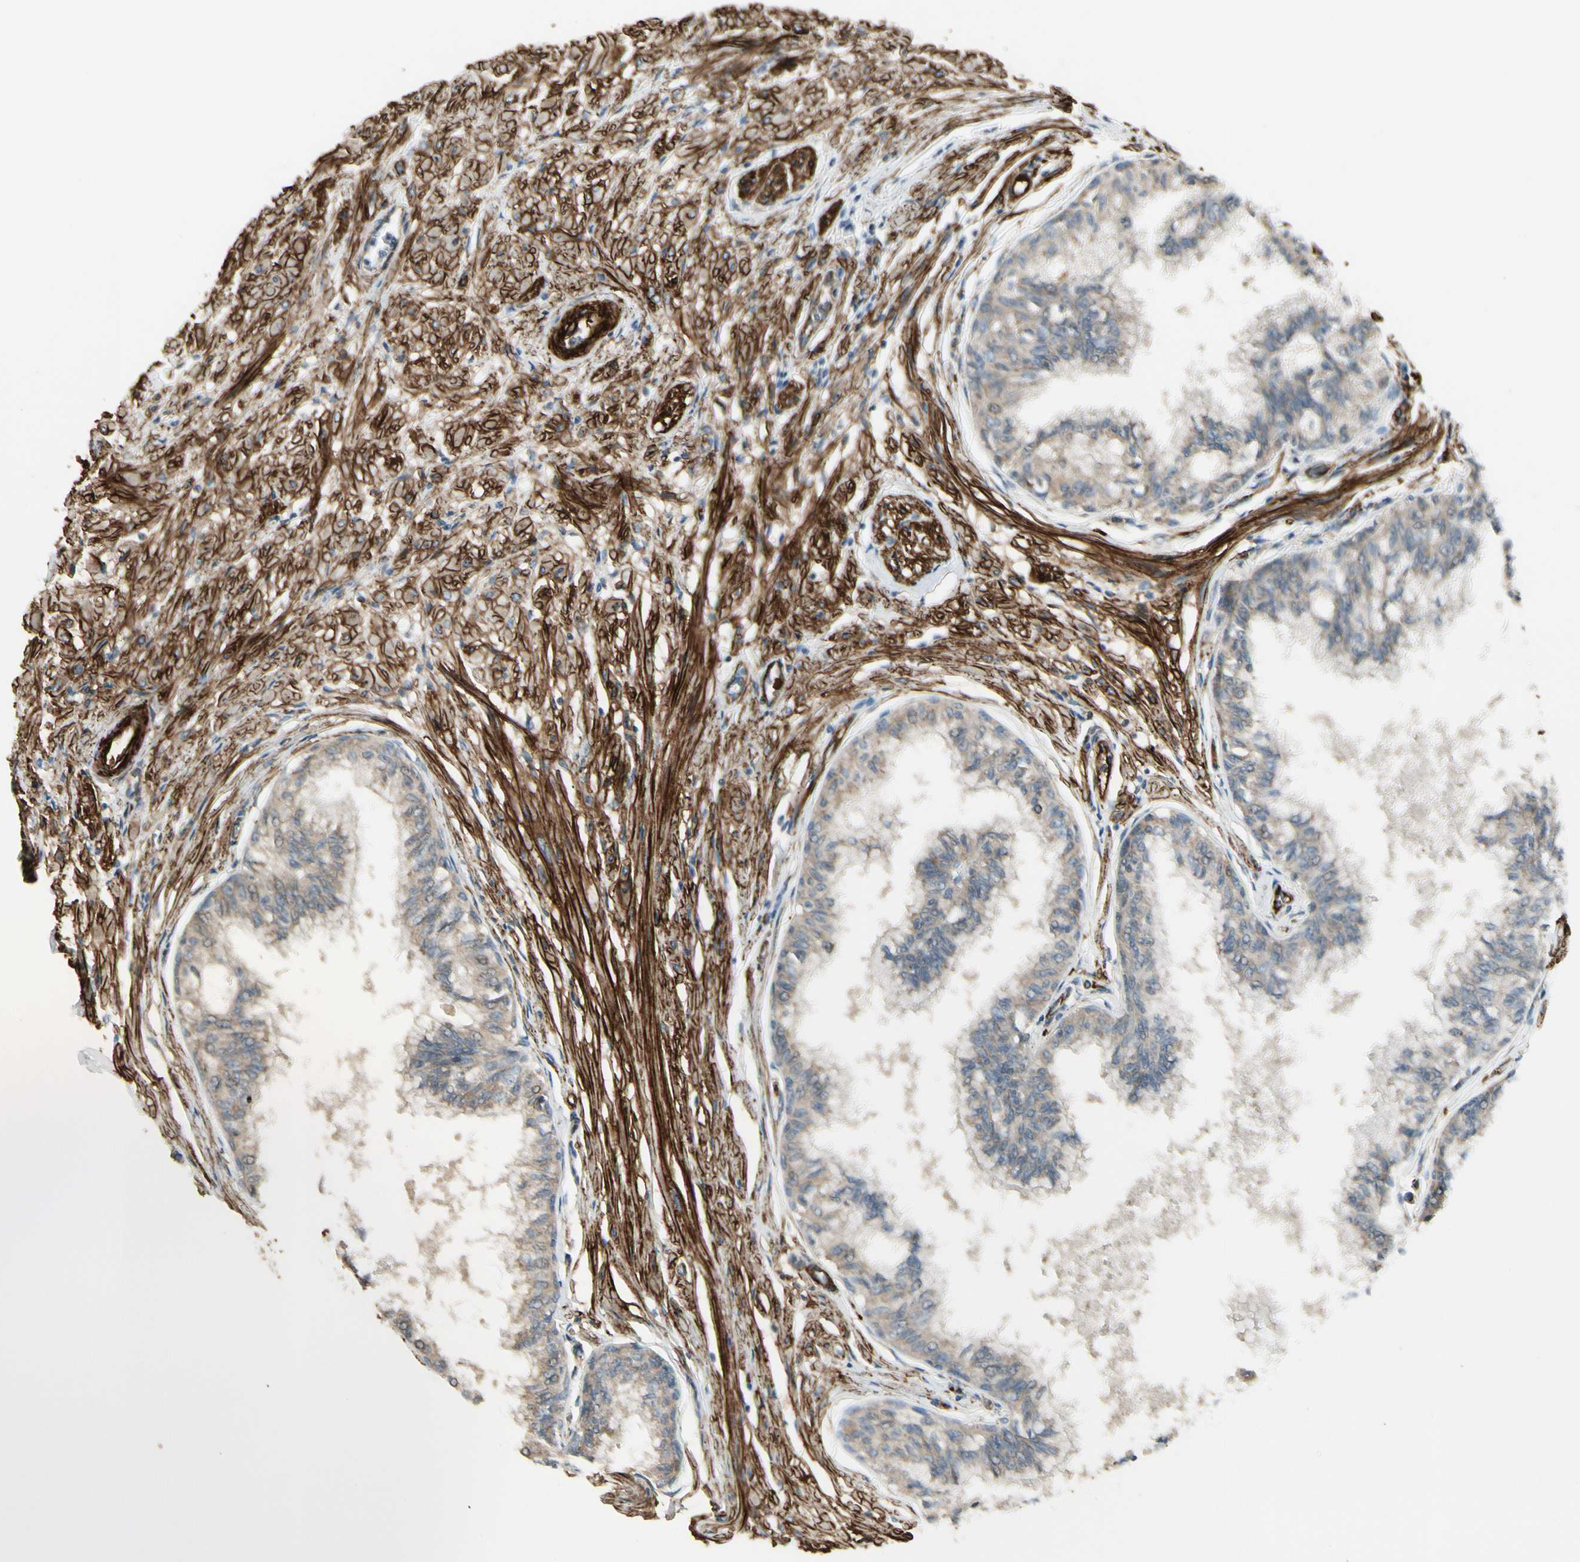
{"staining": {"intensity": "weak", "quantity": ">75%", "location": "cytoplasmic/membranous"}, "tissue": "prostate", "cell_type": "Glandular cells", "image_type": "normal", "snomed": [{"axis": "morphology", "description": "Normal tissue, NOS"}, {"axis": "topography", "description": "Prostate"}, {"axis": "topography", "description": "Seminal veicle"}], "caption": "The micrograph shows immunohistochemical staining of benign prostate. There is weak cytoplasmic/membranous staining is appreciated in about >75% of glandular cells. The protein of interest is stained brown, and the nuclei are stained in blue (DAB IHC with brightfield microscopy, high magnification).", "gene": "MCAM", "patient": {"sex": "male", "age": 60}}